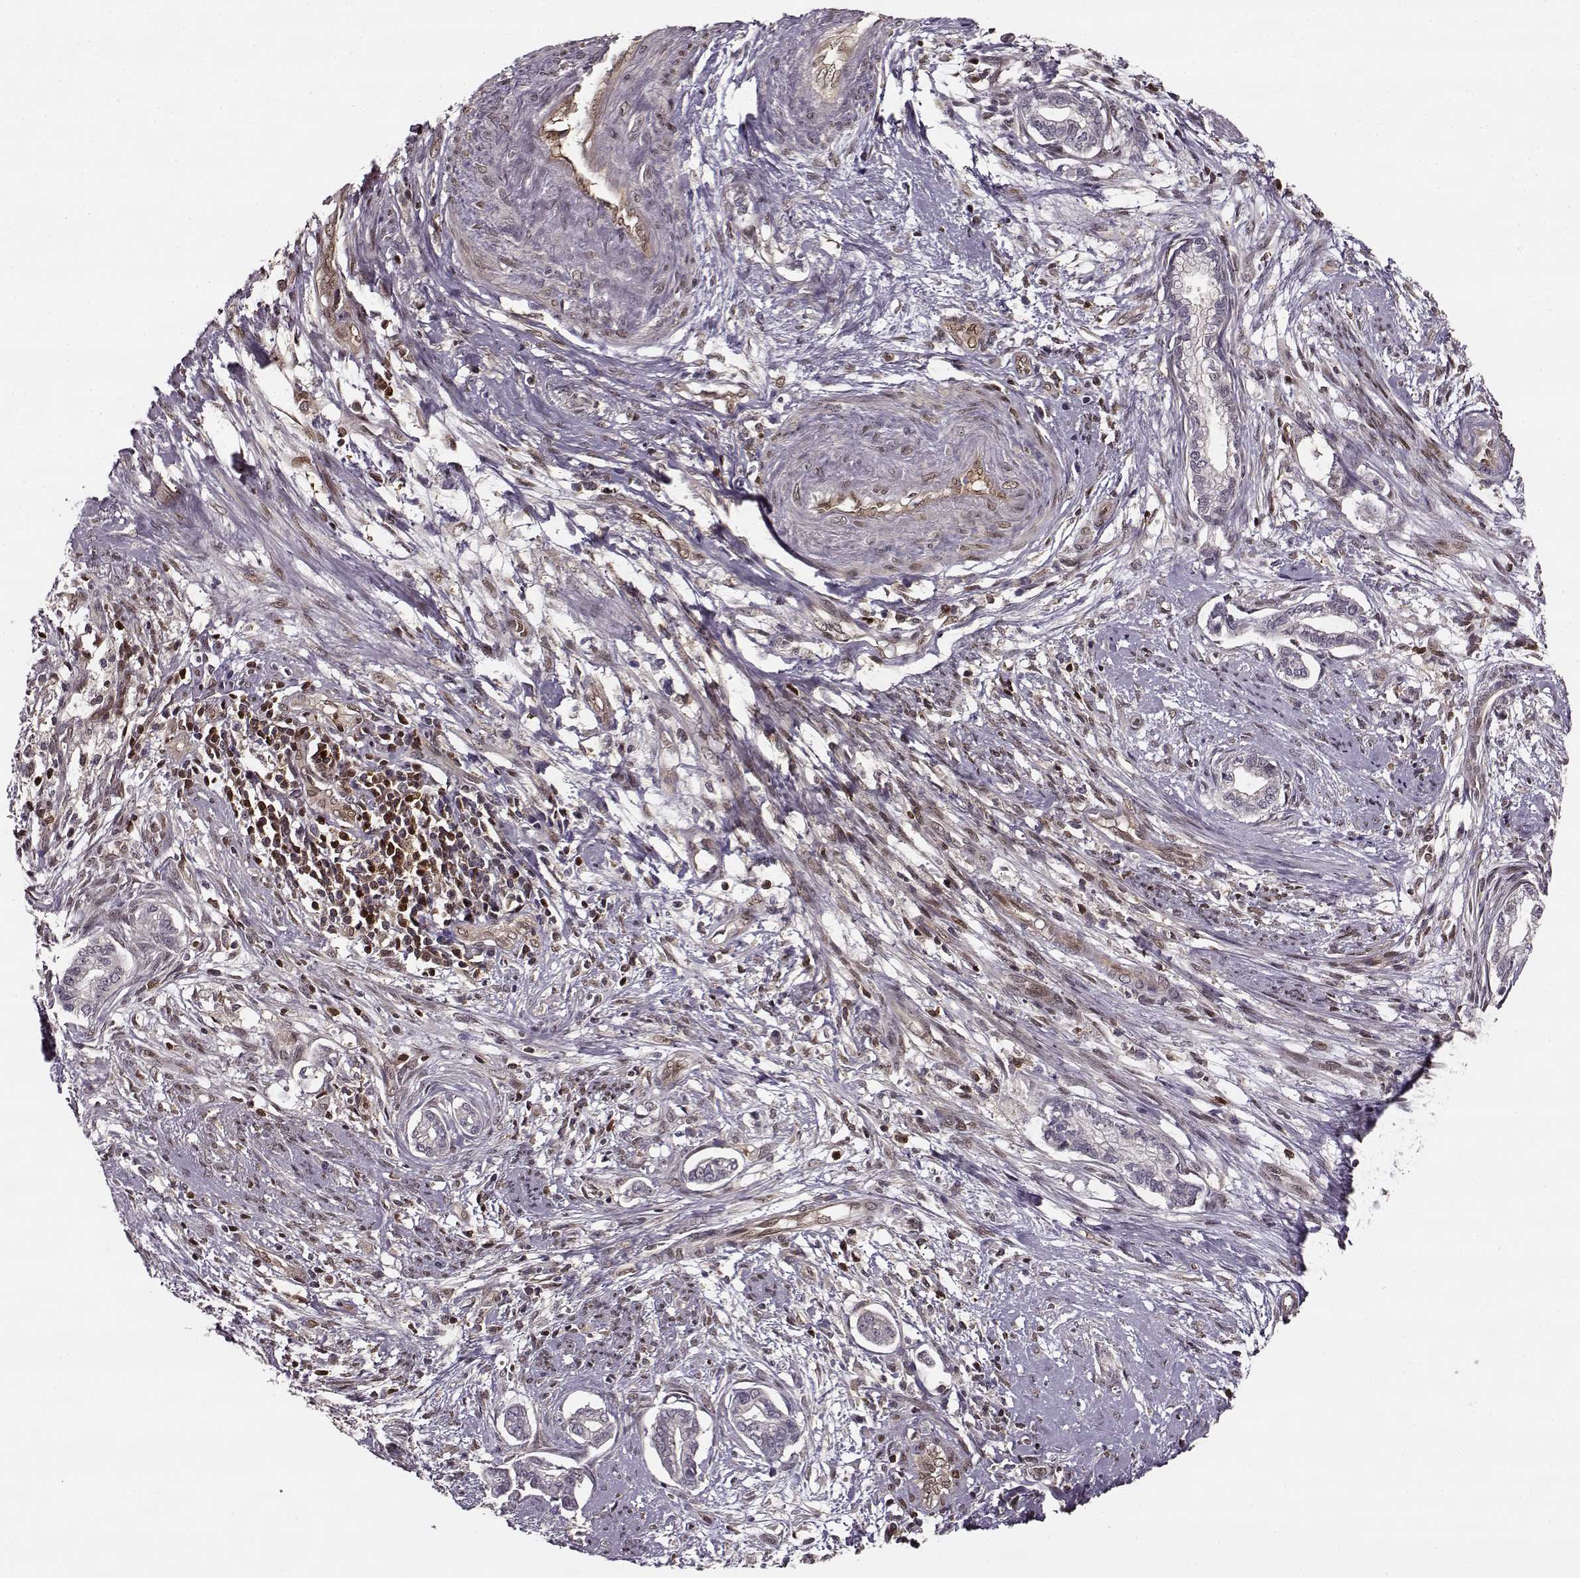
{"staining": {"intensity": "negative", "quantity": "none", "location": "none"}, "tissue": "cervical cancer", "cell_type": "Tumor cells", "image_type": "cancer", "snomed": [{"axis": "morphology", "description": "Adenocarcinoma, NOS"}, {"axis": "topography", "description": "Cervix"}], "caption": "This is an immunohistochemistry histopathology image of human cervical cancer. There is no staining in tumor cells.", "gene": "MFSD1", "patient": {"sex": "female", "age": 62}}